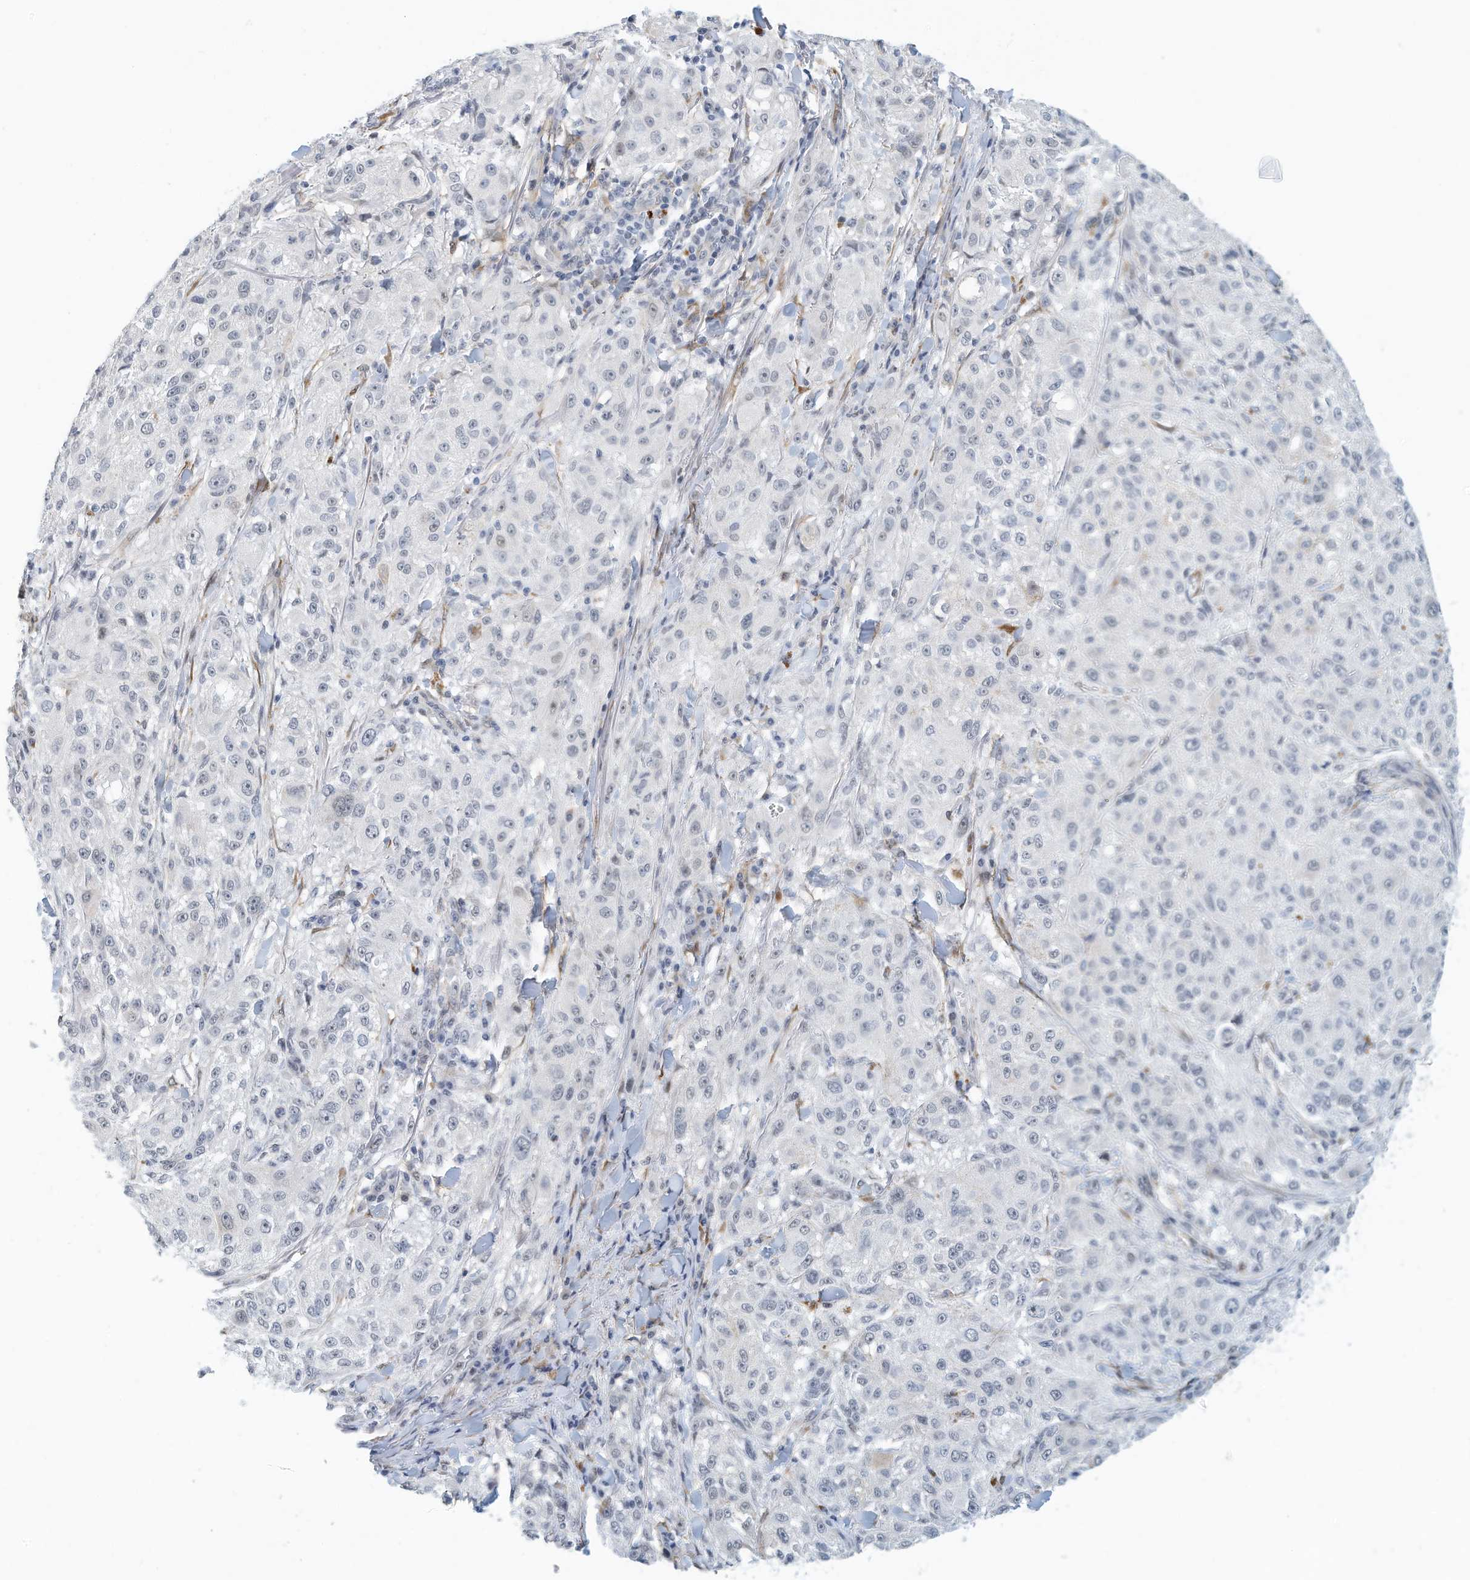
{"staining": {"intensity": "negative", "quantity": "none", "location": "none"}, "tissue": "melanoma", "cell_type": "Tumor cells", "image_type": "cancer", "snomed": [{"axis": "morphology", "description": "Necrosis, NOS"}, {"axis": "morphology", "description": "Malignant melanoma, NOS"}, {"axis": "topography", "description": "Skin"}], "caption": "Histopathology image shows no protein expression in tumor cells of malignant melanoma tissue.", "gene": "ARHGAP28", "patient": {"sex": "female", "age": 87}}